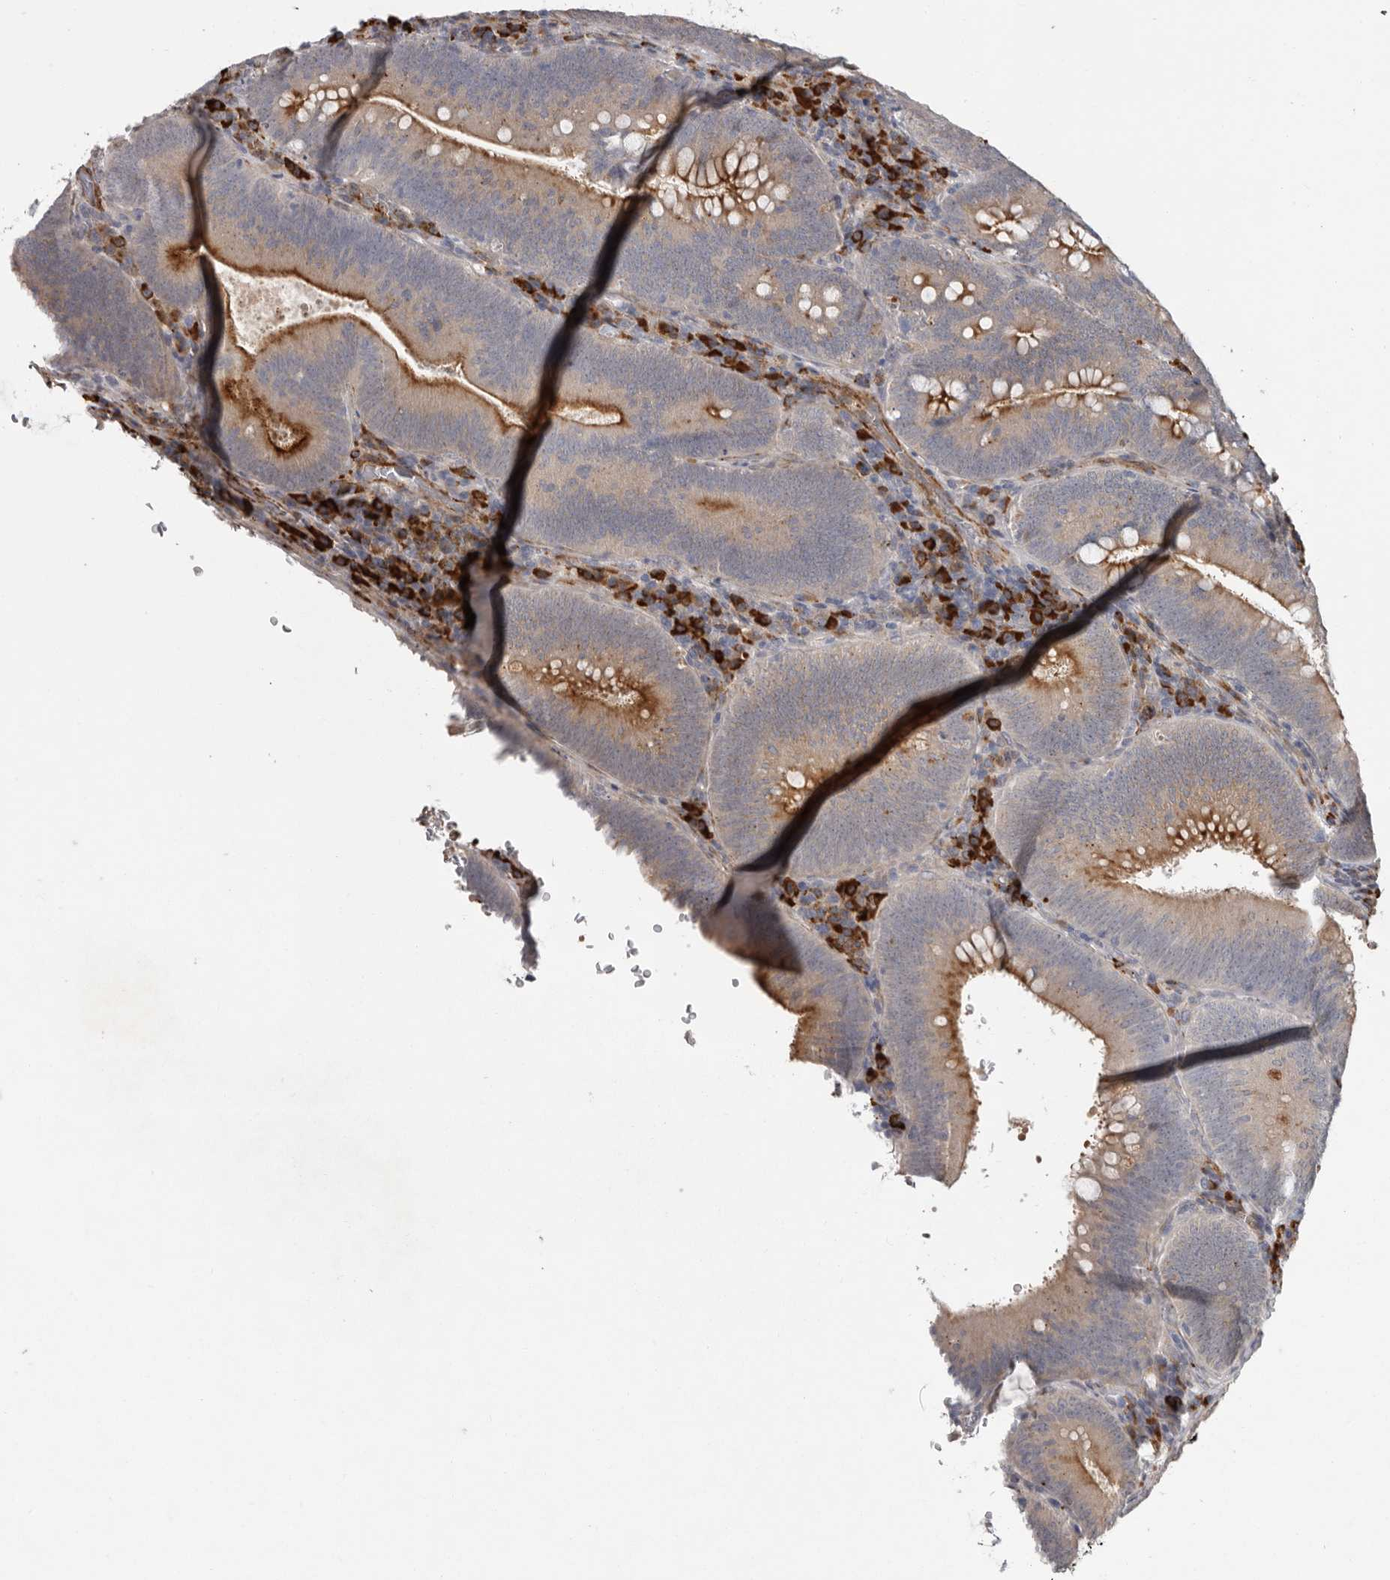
{"staining": {"intensity": "moderate", "quantity": ">75%", "location": "cytoplasmic/membranous"}, "tissue": "colorectal cancer", "cell_type": "Tumor cells", "image_type": "cancer", "snomed": [{"axis": "morphology", "description": "Normal tissue, NOS"}, {"axis": "topography", "description": "Colon"}], "caption": "Immunohistochemistry (DAB) staining of colorectal cancer displays moderate cytoplasmic/membranous protein positivity in approximately >75% of tumor cells.", "gene": "ATXN3L", "patient": {"sex": "female", "age": 82}}